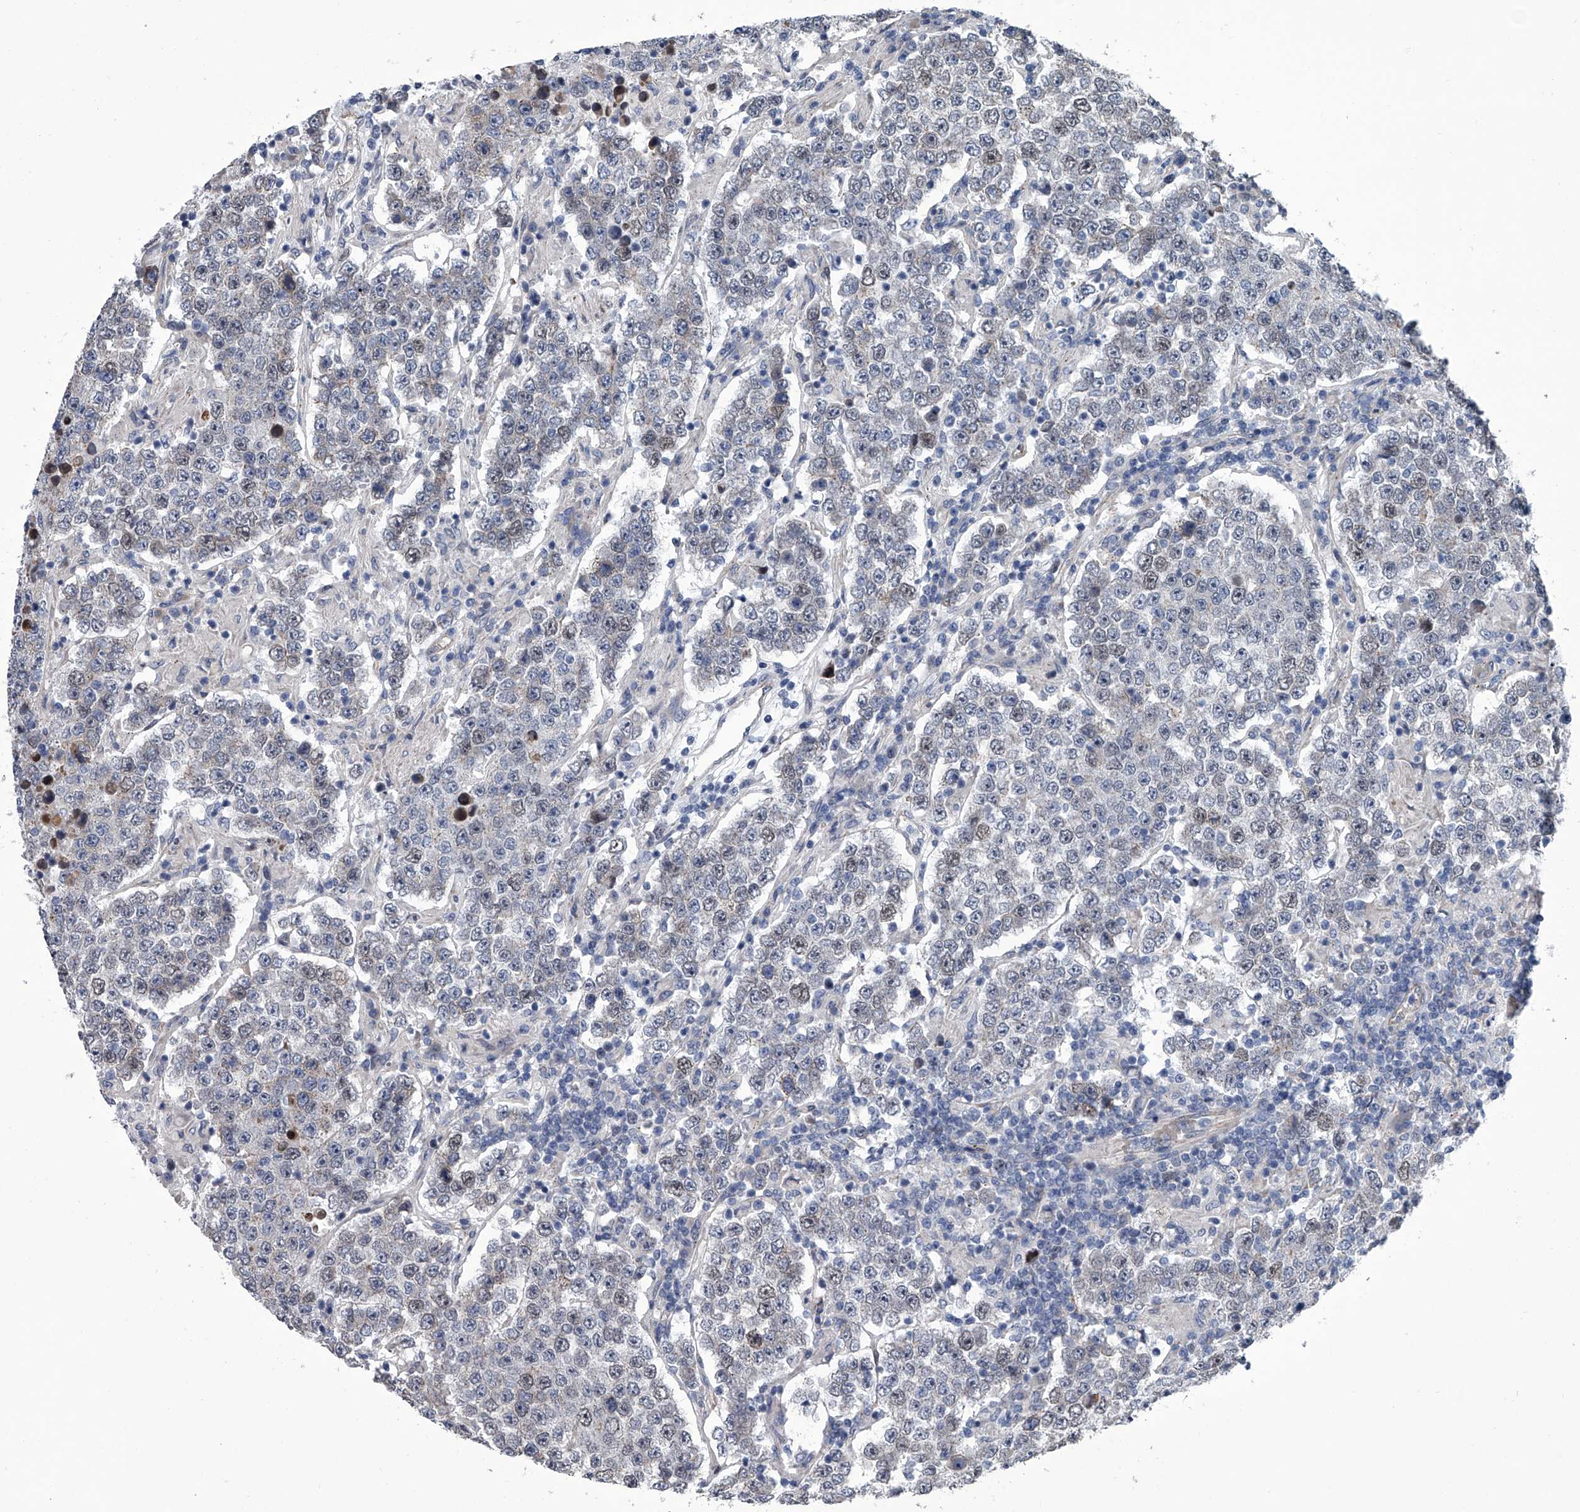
{"staining": {"intensity": "weak", "quantity": "<25%", "location": "nuclear"}, "tissue": "testis cancer", "cell_type": "Tumor cells", "image_type": "cancer", "snomed": [{"axis": "morphology", "description": "Normal tissue, NOS"}, {"axis": "morphology", "description": "Urothelial carcinoma, High grade"}, {"axis": "morphology", "description": "Seminoma, NOS"}, {"axis": "morphology", "description": "Carcinoma, Embryonal, NOS"}, {"axis": "topography", "description": "Urinary bladder"}, {"axis": "topography", "description": "Testis"}], "caption": "Immunohistochemistry (IHC) of testis cancer (embryonal carcinoma) demonstrates no positivity in tumor cells.", "gene": "ABCG1", "patient": {"sex": "male", "age": 41}}